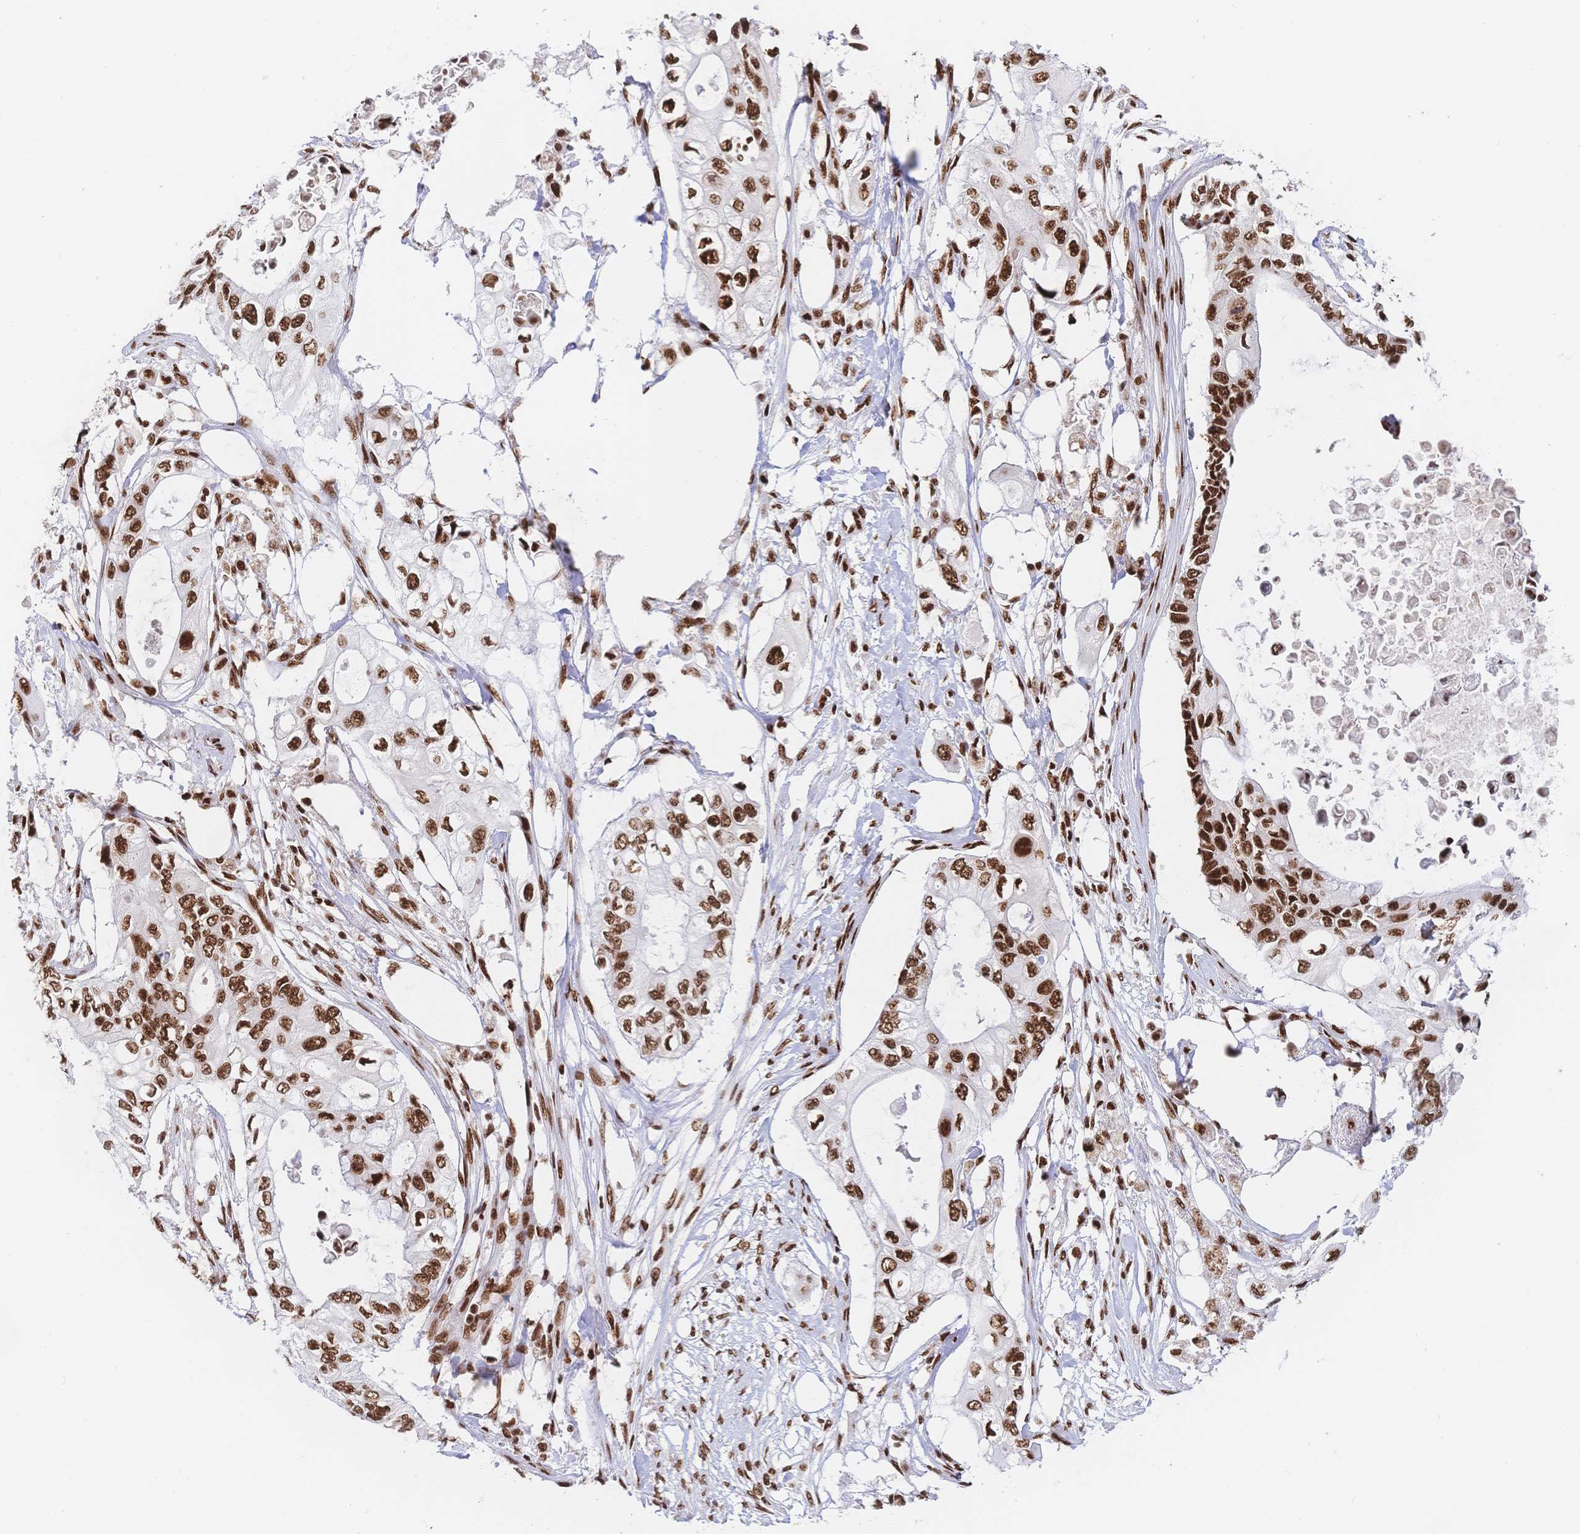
{"staining": {"intensity": "strong", "quantity": ">75%", "location": "nuclear"}, "tissue": "pancreatic cancer", "cell_type": "Tumor cells", "image_type": "cancer", "snomed": [{"axis": "morphology", "description": "Adenocarcinoma, NOS"}, {"axis": "topography", "description": "Pancreas"}], "caption": "A brown stain shows strong nuclear staining of a protein in pancreatic adenocarcinoma tumor cells. (DAB IHC with brightfield microscopy, high magnification).", "gene": "SRSF1", "patient": {"sex": "female", "age": 63}}